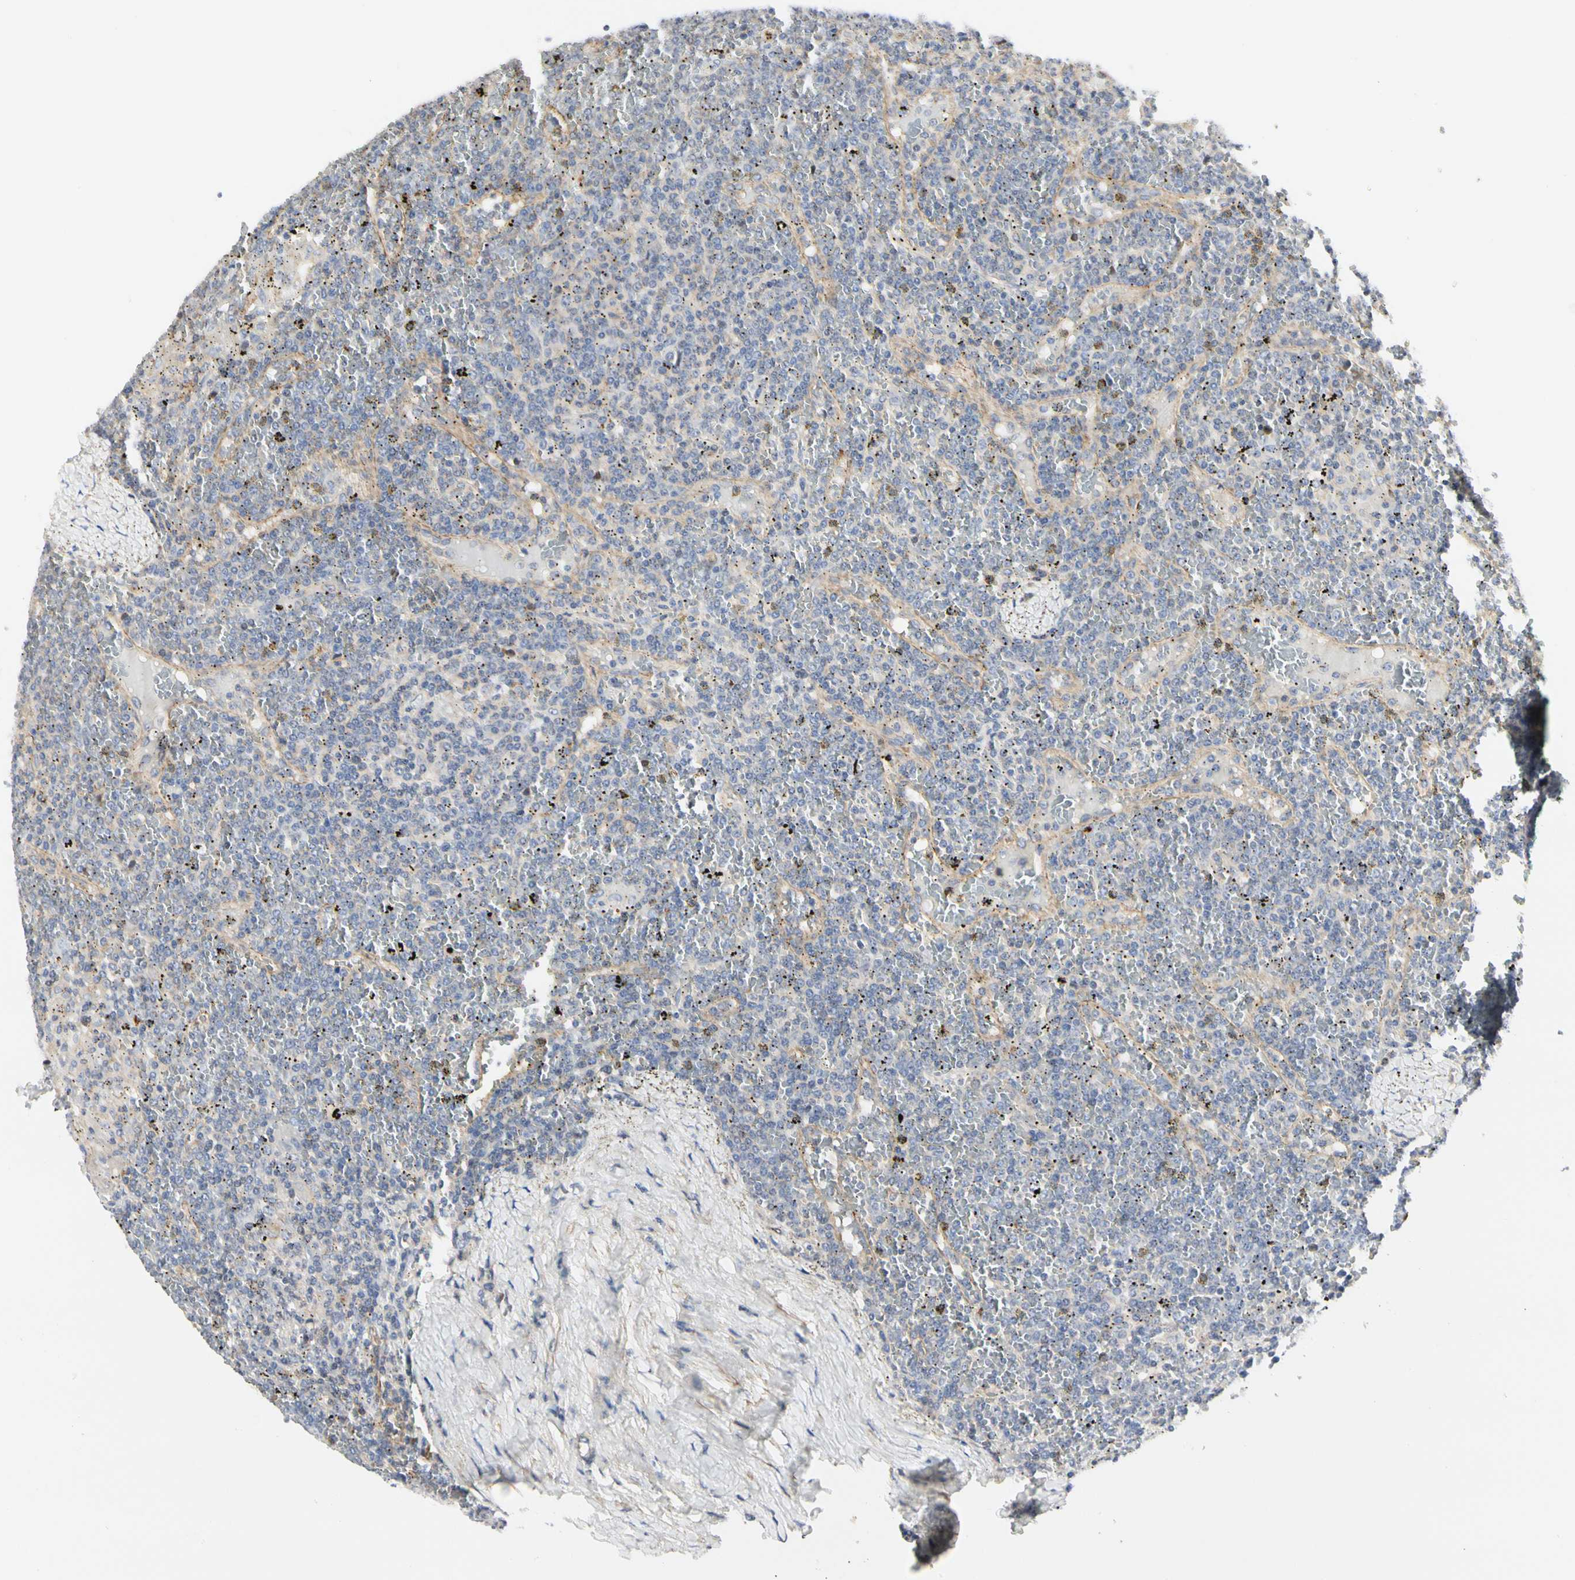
{"staining": {"intensity": "weak", "quantity": "25%-75%", "location": "cytoplasmic/membranous"}, "tissue": "lymphoma", "cell_type": "Tumor cells", "image_type": "cancer", "snomed": [{"axis": "morphology", "description": "Malignant lymphoma, non-Hodgkin's type, Low grade"}, {"axis": "topography", "description": "Spleen"}], "caption": "Immunohistochemical staining of human lymphoma displays weak cytoplasmic/membranous protein staining in about 25%-75% of tumor cells.", "gene": "SHANK2", "patient": {"sex": "female", "age": 19}}